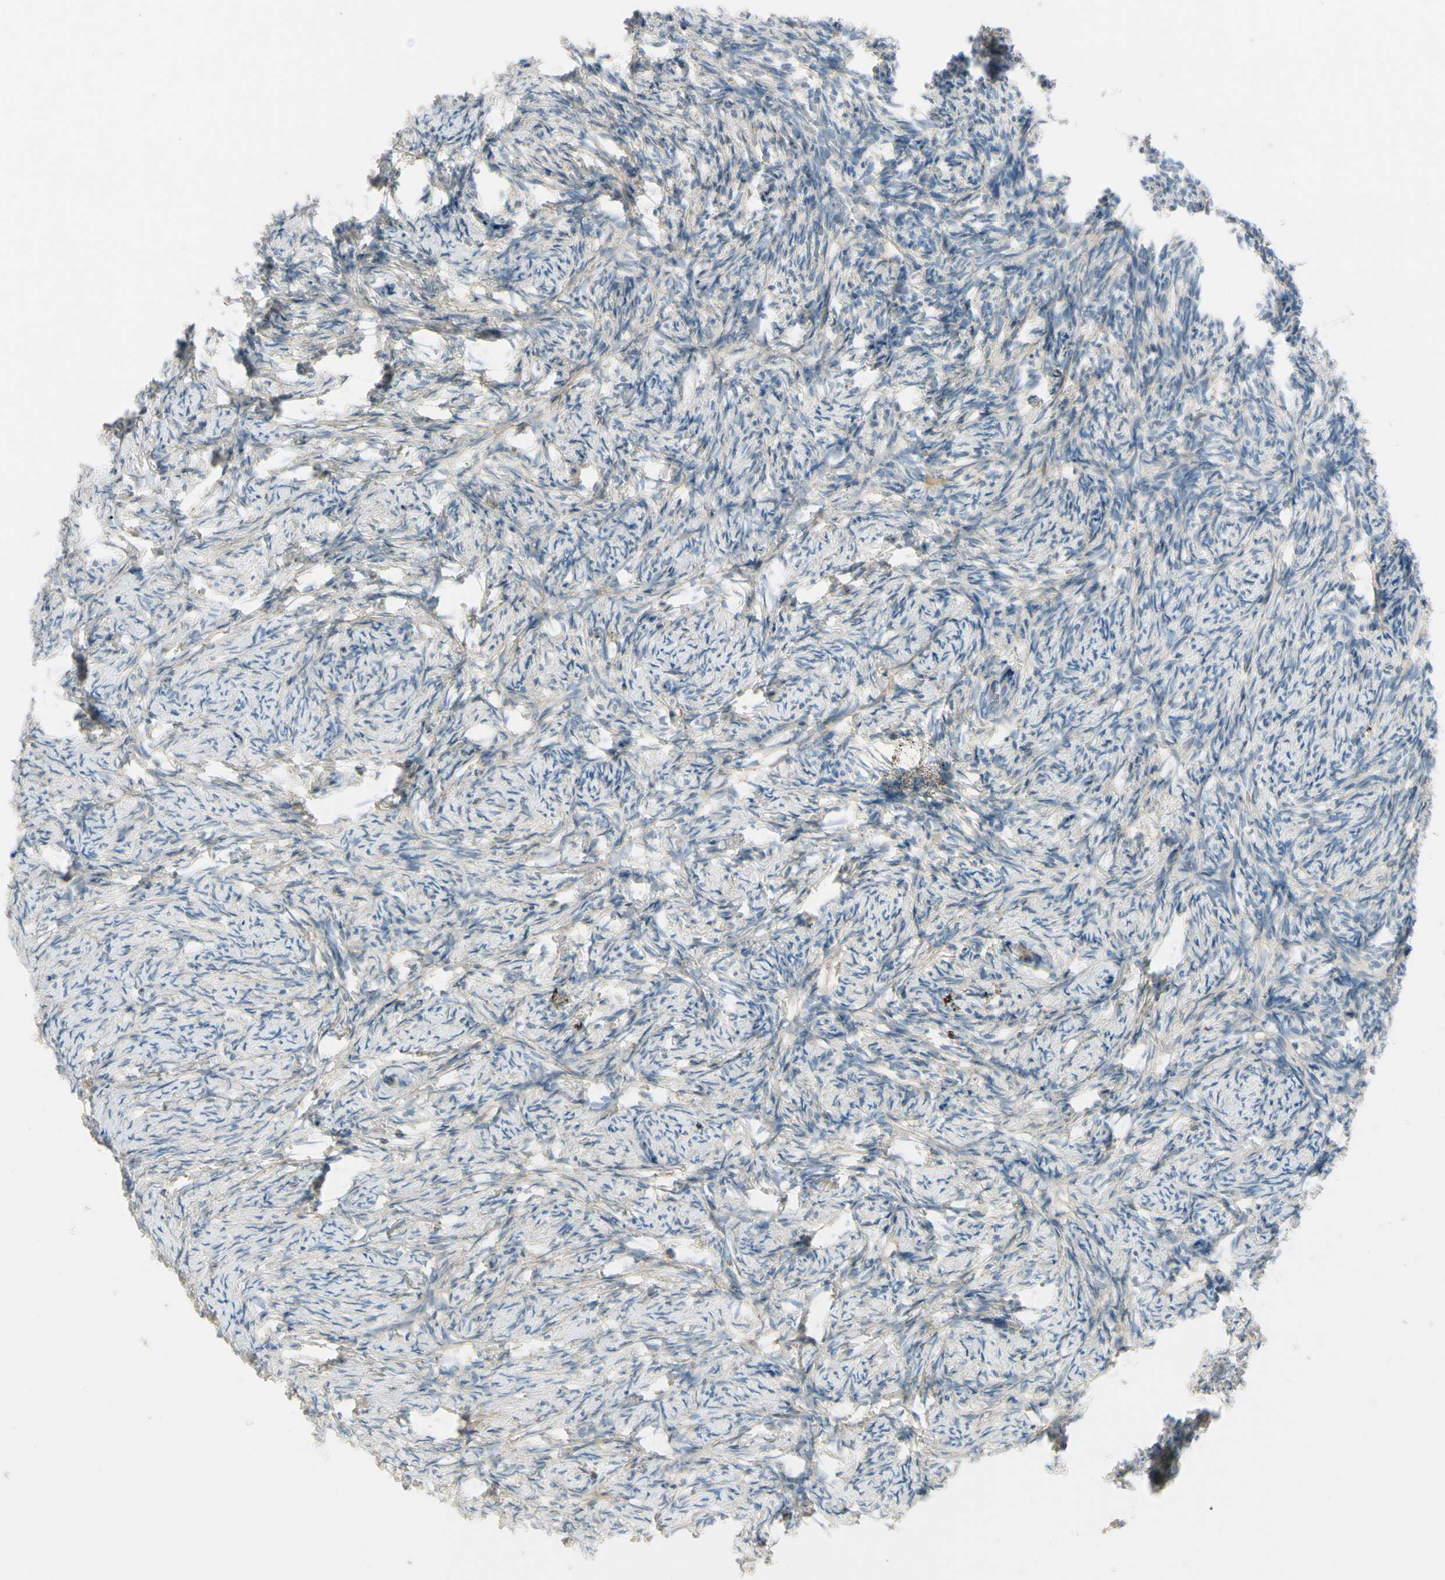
{"staining": {"intensity": "weak", "quantity": "25%-75%", "location": "cytoplasmic/membranous"}, "tissue": "ovary", "cell_type": "Ovarian stroma cells", "image_type": "normal", "snomed": [{"axis": "morphology", "description": "Normal tissue, NOS"}, {"axis": "topography", "description": "Ovary"}], "caption": "Immunohistochemical staining of unremarkable ovary reveals low levels of weak cytoplasmic/membranous expression in approximately 25%-75% of ovarian stroma cells.", "gene": "ITGA3", "patient": {"sex": "female", "age": 60}}